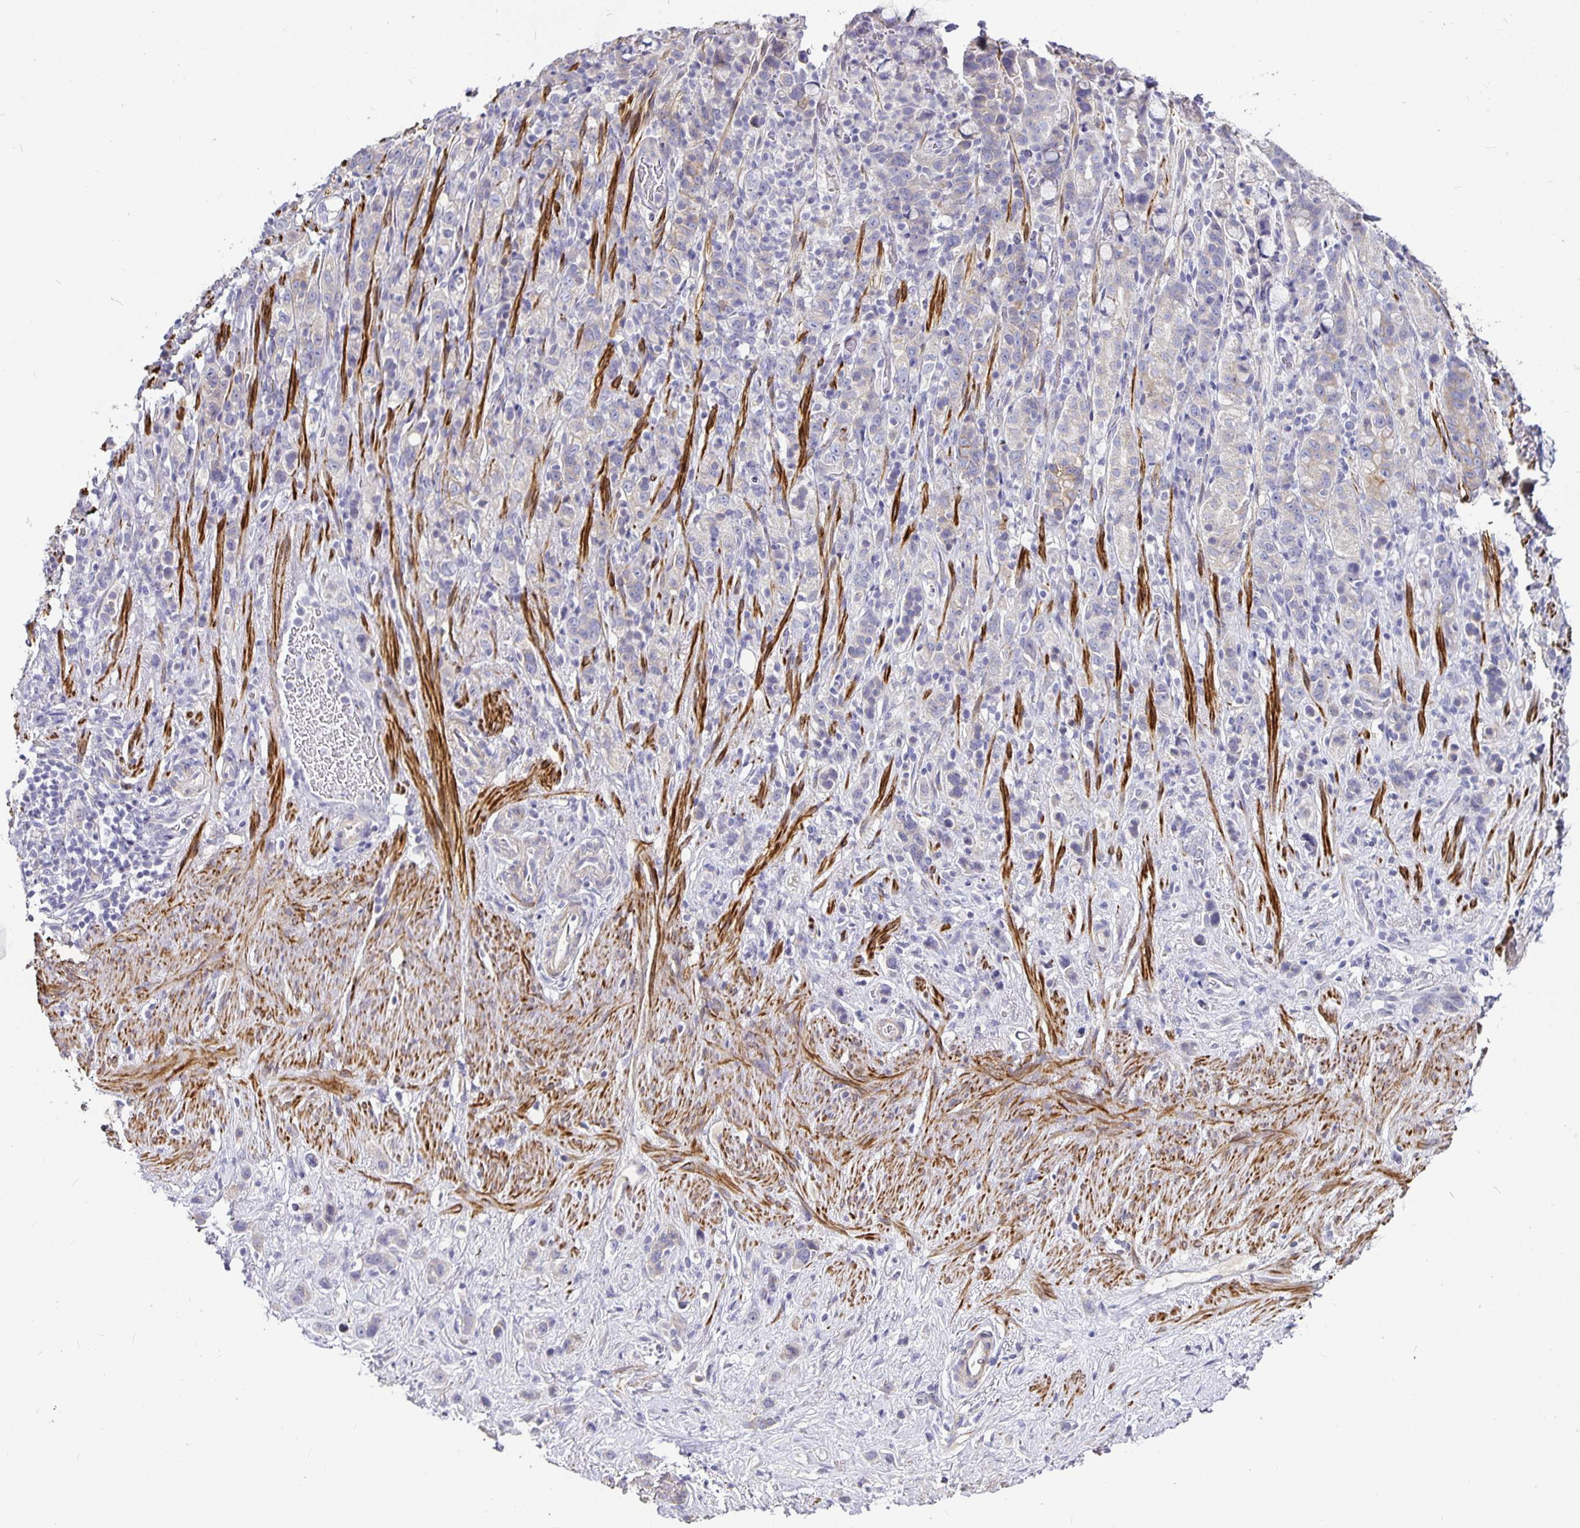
{"staining": {"intensity": "negative", "quantity": "none", "location": "none"}, "tissue": "stomach cancer", "cell_type": "Tumor cells", "image_type": "cancer", "snomed": [{"axis": "morphology", "description": "Adenocarcinoma, NOS"}, {"axis": "topography", "description": "Stomach"}], "caption": "Immunohistochemical staining of adenocarcinoma (stomach) demonstrates no significant staining in tumor cells. The staining was performed using DAB (3,3'-diaminobenzidine) to visualize the protein expression in brown, while the nuclei were stained in blue with hematoxylin (Magnification: 20x).", "gene": "CA12", "patient": {"sex": "female", "age": 65}}